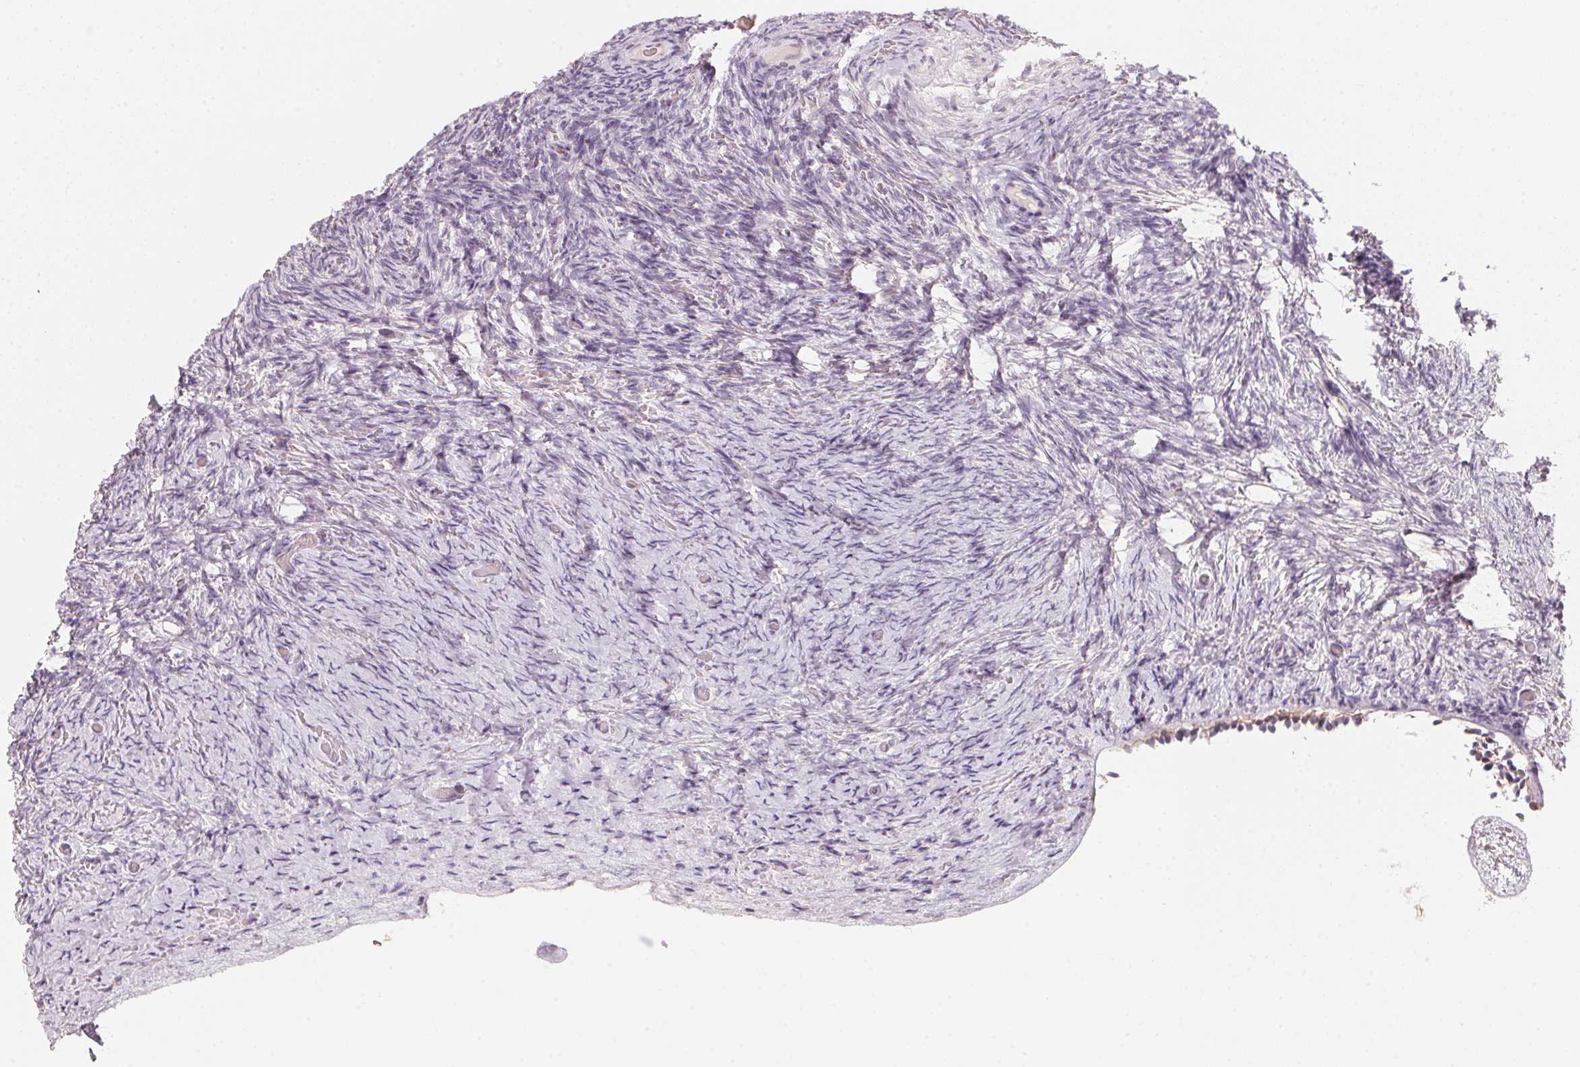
{"staining": {"intensity": "negative", "quantity": "none", "location": "none"}, "tissue": "ovary", "cell_type": "Ovarian stroma cells", "image_type": "normal", "snomed": [{"axis": "morphology", "description": "Normal tissue, NOS"}, {"axis": "topography", "description": "Ovary"}], "caption": "Immunohistochemistry (IHC) histopathology image of unremarkable human ovary stained for a protein (brown), which displays no expression in ovarian stroma cells.", "gene": "ANKRD31", "patient": {"sex": "female", "age": 34}}